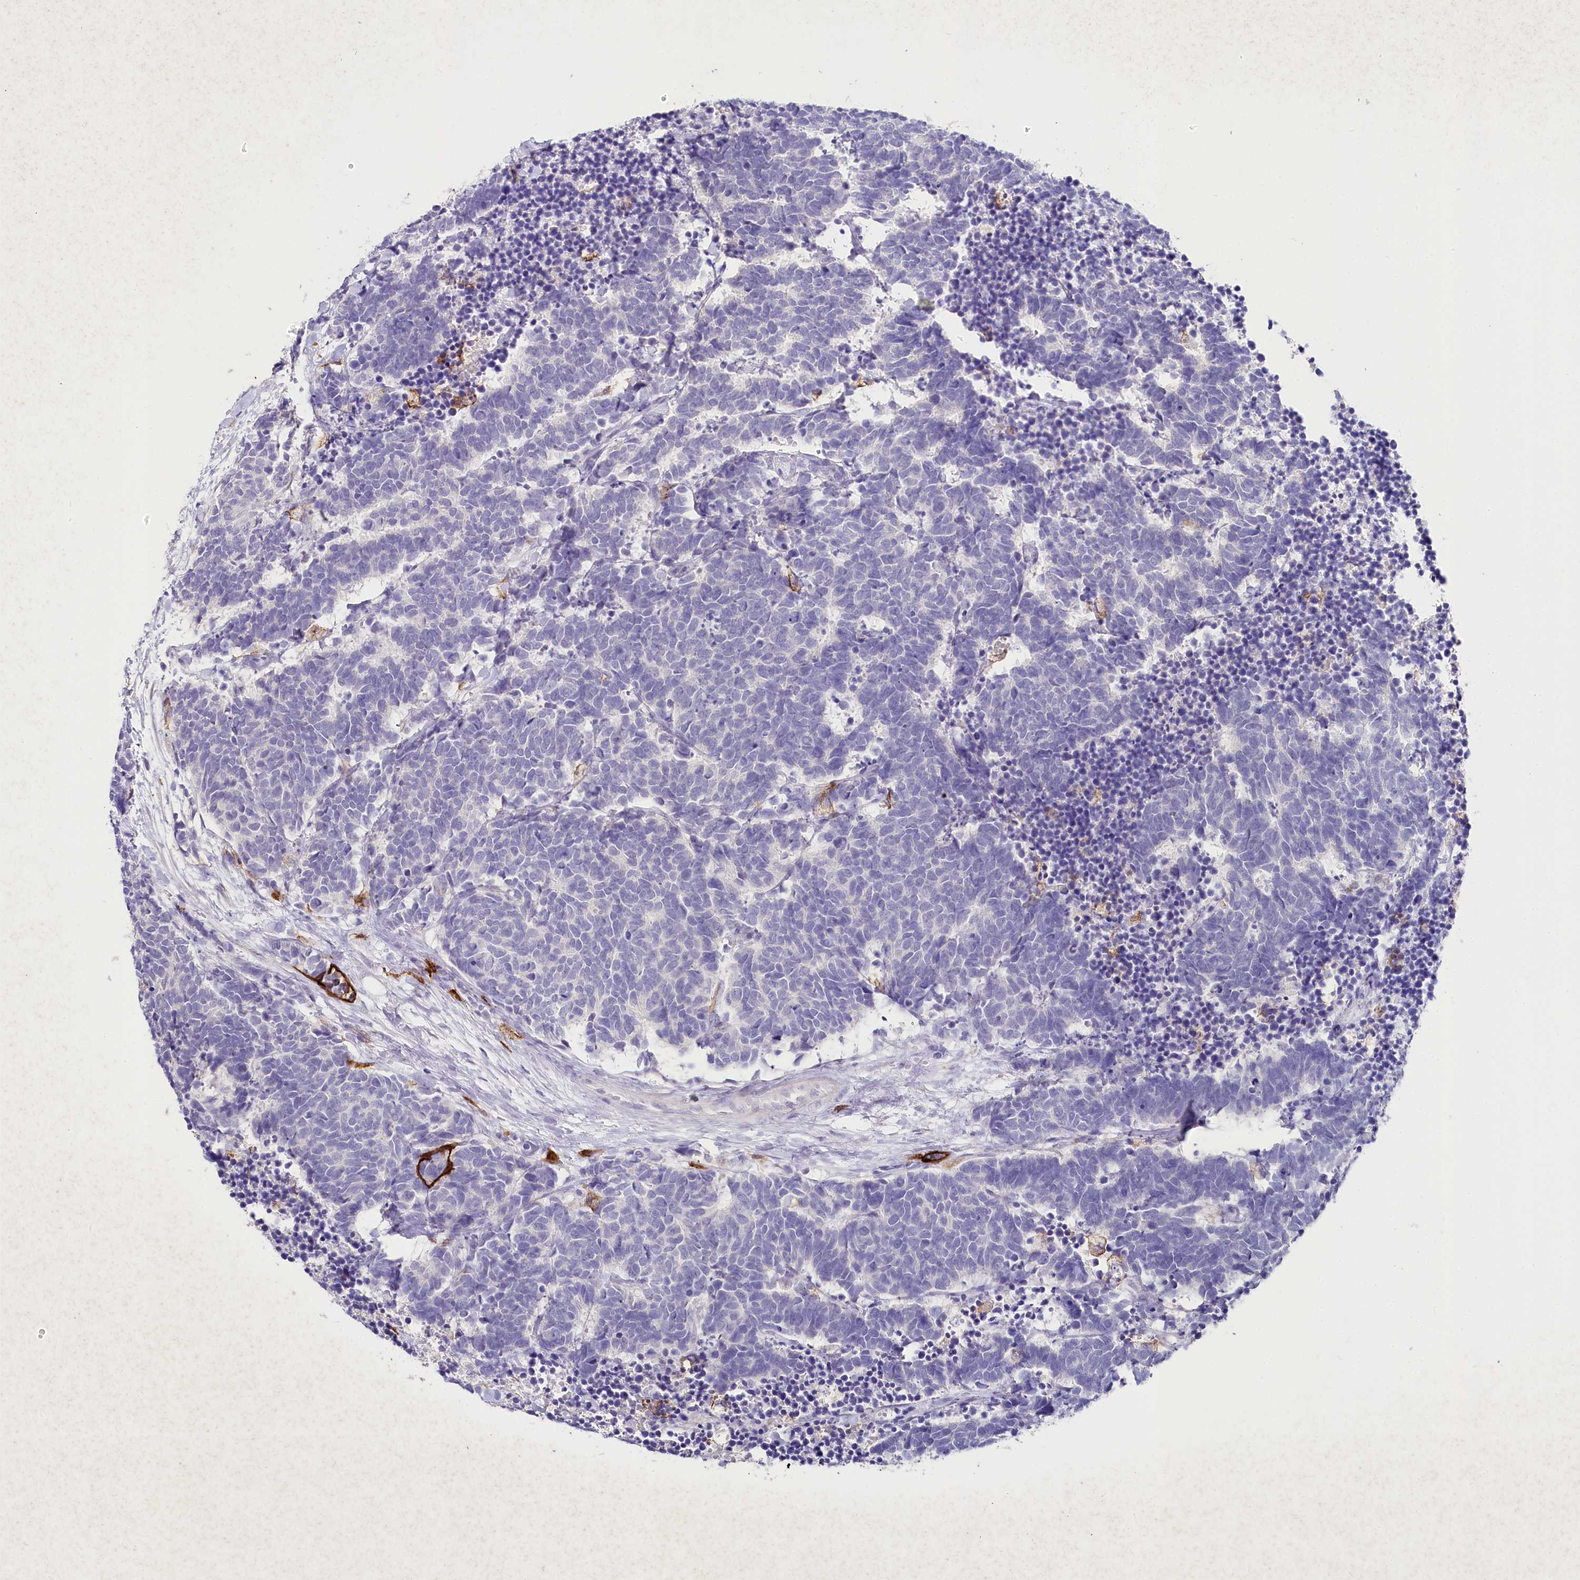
{"staining": {"intensity": "negative", "quantity": "none", "location": "none"}, "tissue": "carcinoid", "cell_type": "Tumor cells", "image_type": "cancer", "snomed": [{"axis": "morphology", "description": "Carcinoma, NOS"}, {"axis": "morphology", "description": "Carcinoid, malignant, NOS"}, {"axis": "topography", "description": "Urinary bladder"}], "caption": "Immunohistochemistry photomicrograph of neoplastic tissue: human carcinoid stained with DAB displays no significant protein expression in tumor cells.", "gene": "CLEC4M", "patient": {"sex": "male", "age": 57}}